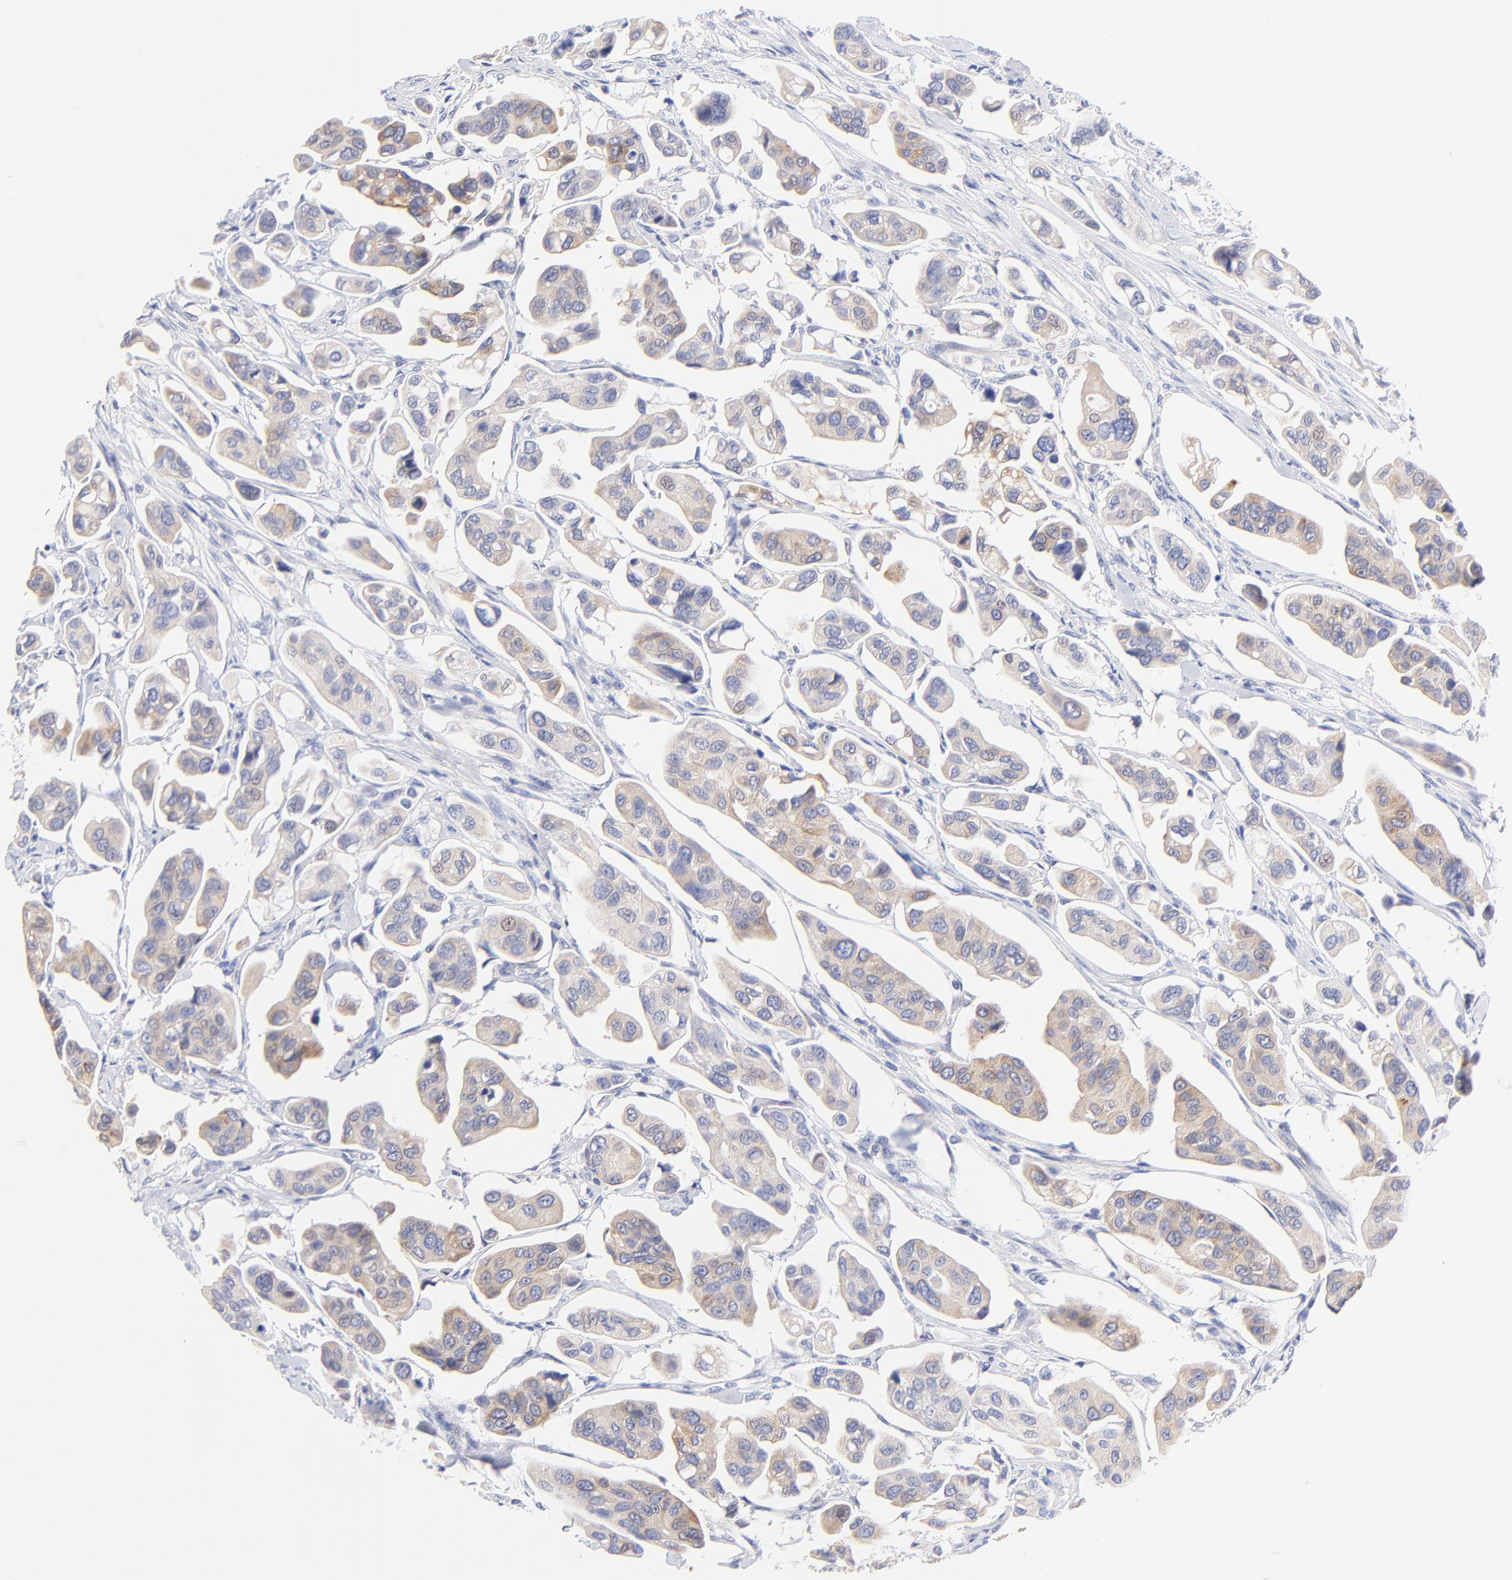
{"staining": {"intensity": "moderate", "quantity": ">75%", "location": "cytoplasmic/membranous"}, "tissue": "urothelial cancer", "cell_type": "Tumor cells", "image_type": "cancer", "snomed": [{"axis": "morphology", "description": "Adenocarcinoma, NOS"}, {"axis": "topography", "description": "Urinary bladder"}], "caption": "Immunohistochemical staining of human urothelial cancer shows medium levels of moderate cytoplasmic/membranous expression in about >75% of tumor cells.", "gene": "EBP", "patient": {"sex": "male", "age": 61}}